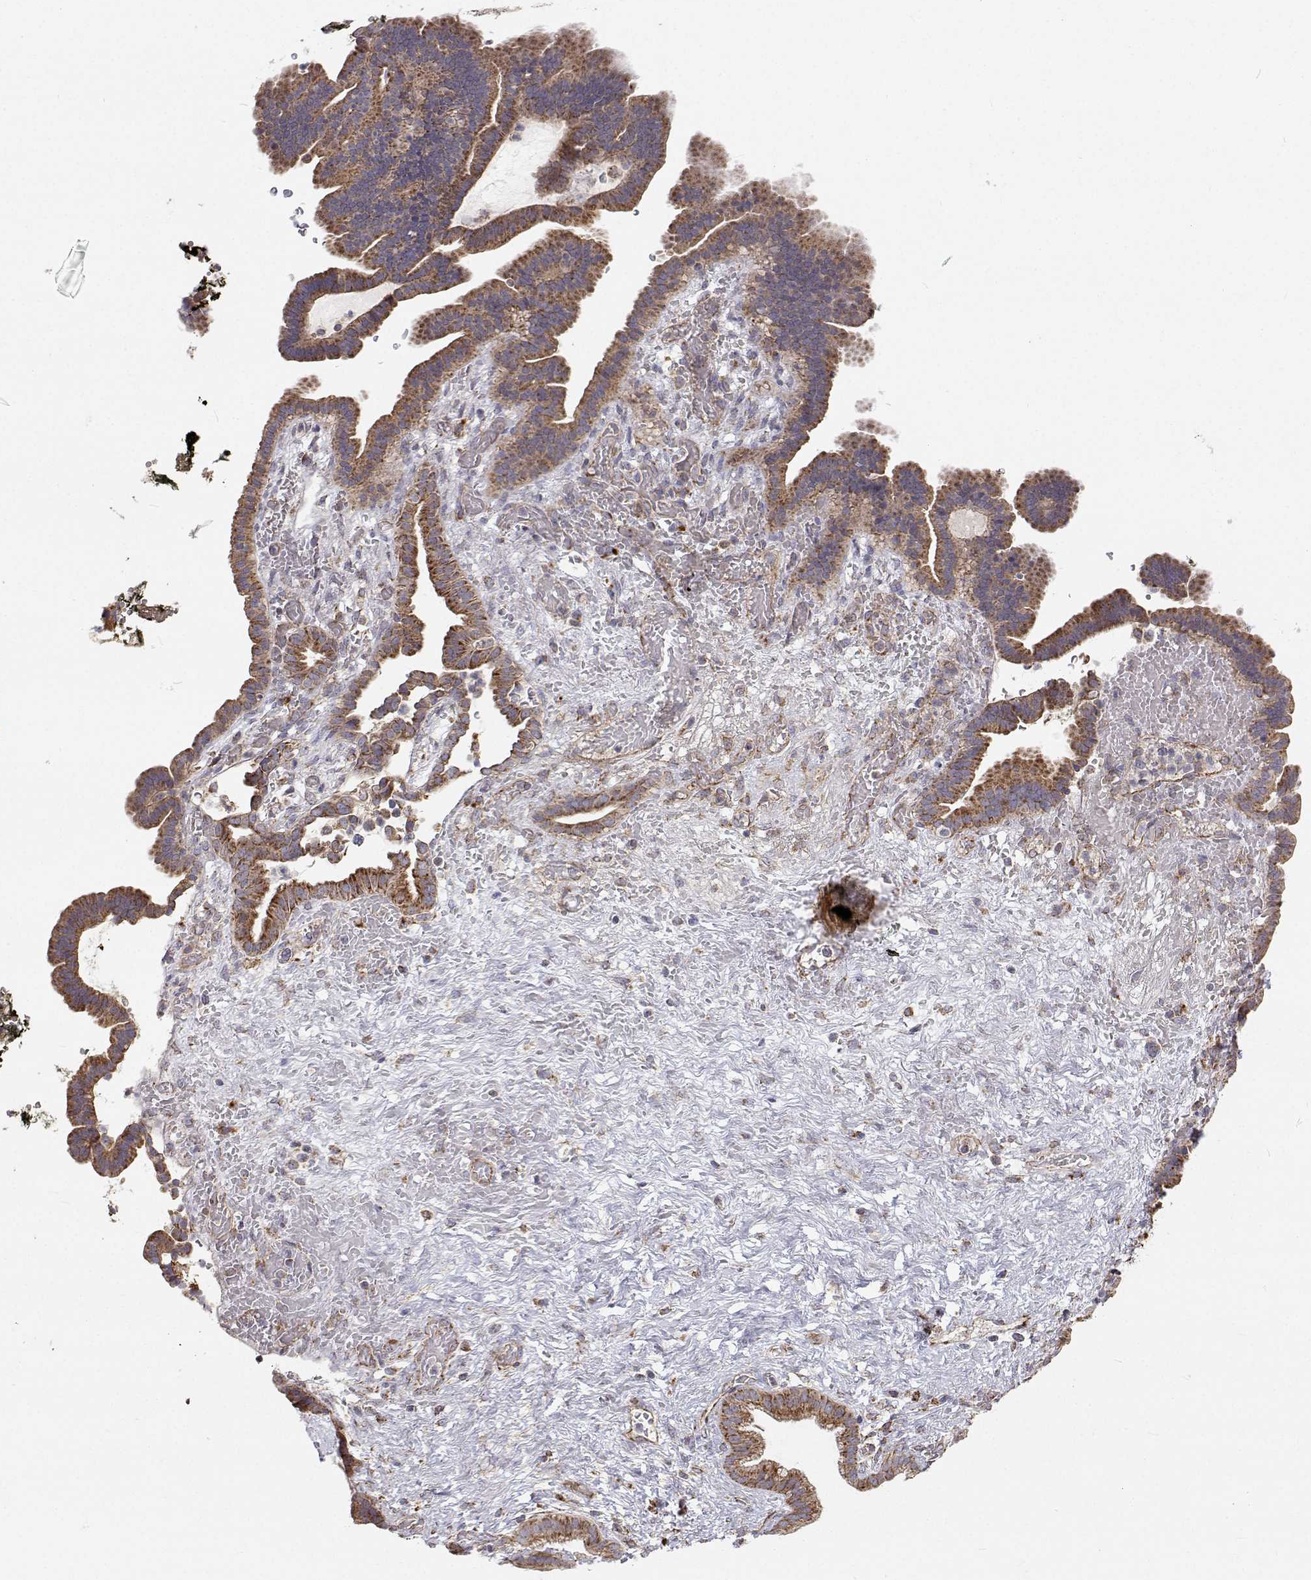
{"staining": {"intensity": "moderate", "quantity": ">75%", "location": "cytoplasmic/membranous"}, "tissue": "pancreatic cancer", "cell_type": "Tumor cells", "image_type": "cancer", "snomed": [{"axis": "morphology", "description": "Adenocarcinoma, NOS"}, {"axis": "topography", "description": "Pancreas"}], "caption": "Immunohistochemistry (IHC) micrograph of neoplastic tissue: human adenocarcinoma (pancreatic) stained using immunohistochemistry (IHC) displays medium levels of moderate protein expression localized specifically in the cytoplasmic/membranous of tumor cells, appearing as a cytoplasmic/membranous brown color.", "gene": "SPICE1", "patient": {"sex": "male", "age": 44}}